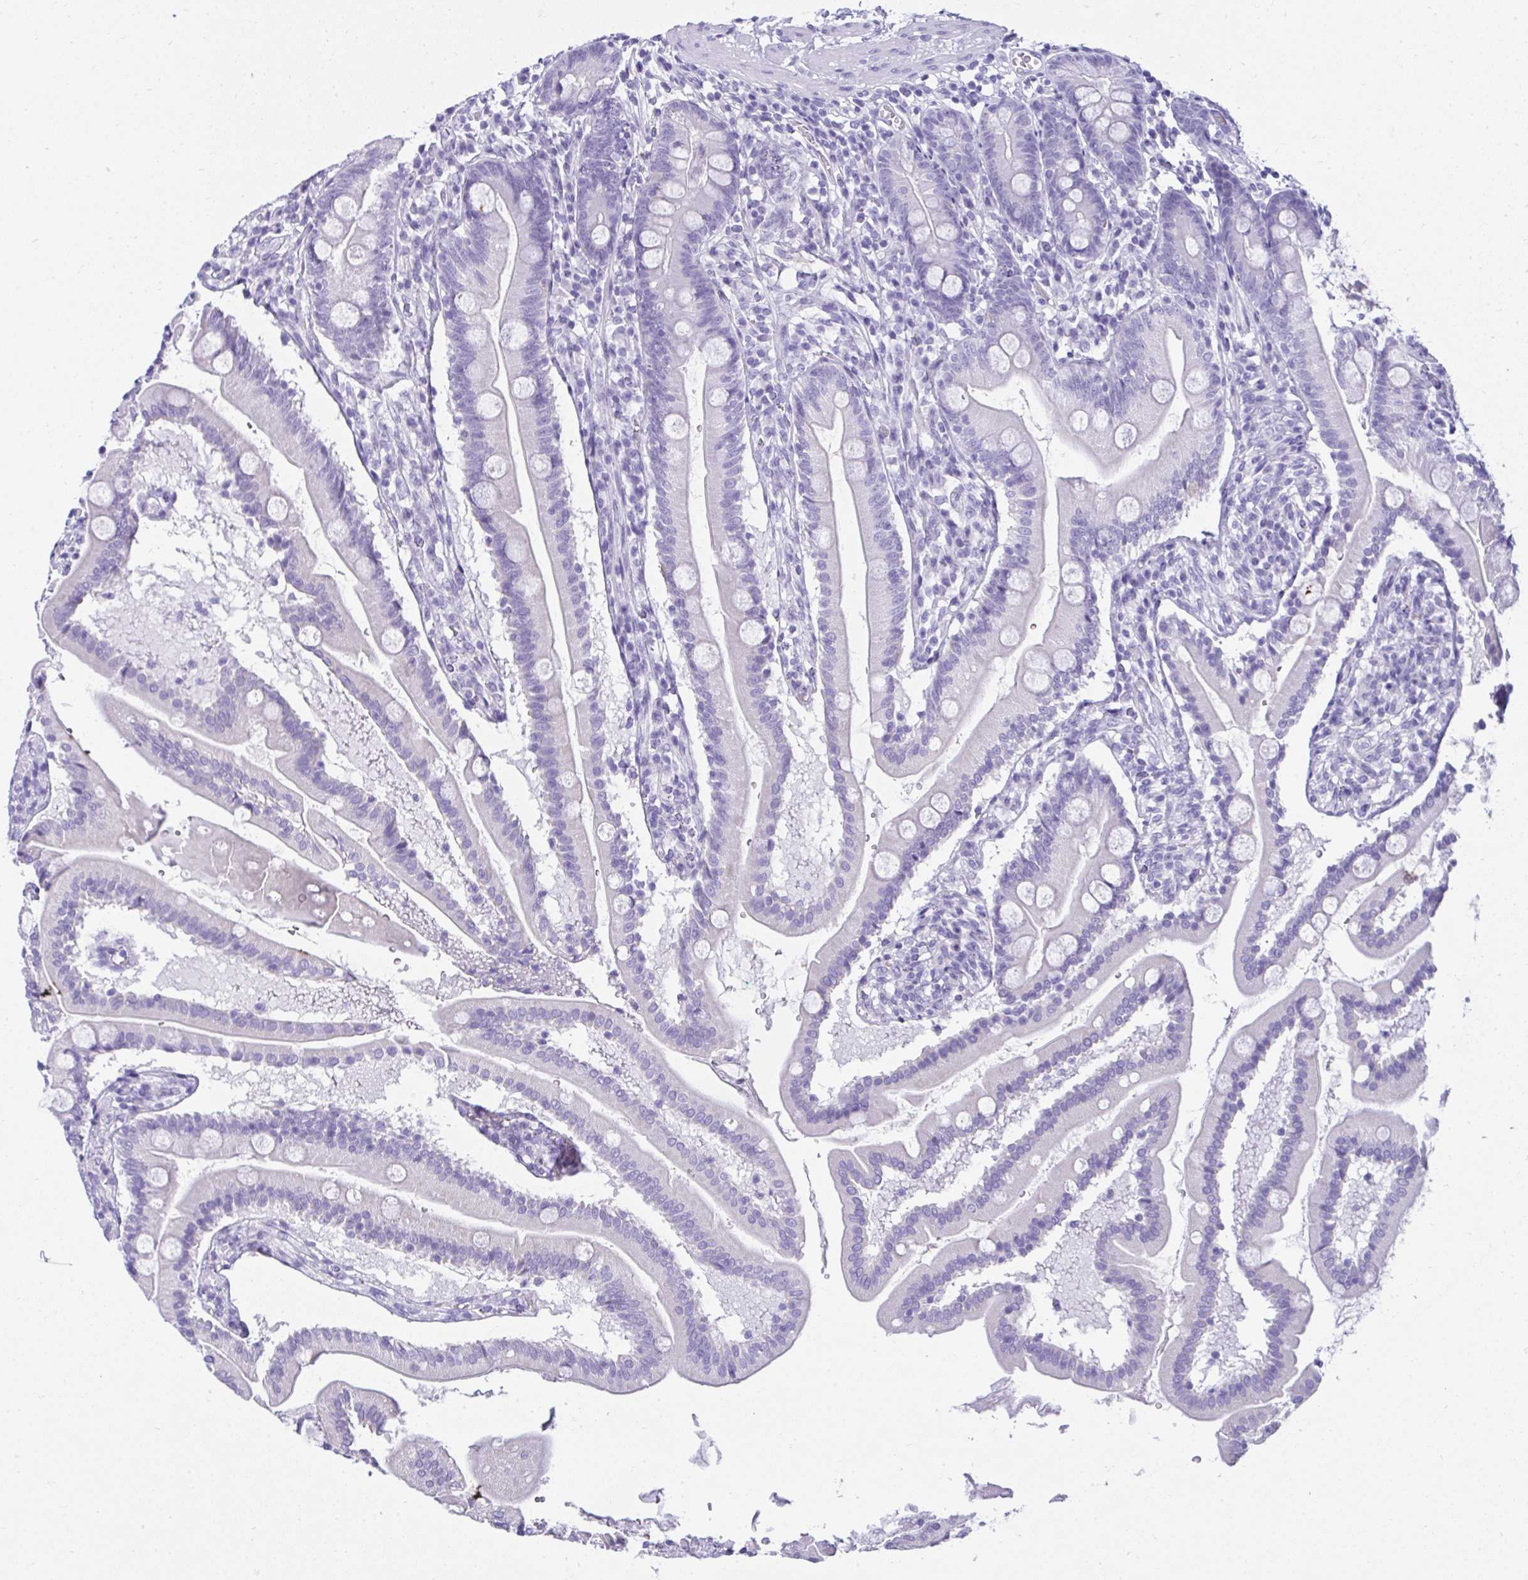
{"staining": {"intensity": "negative", "quantity": "none", "location": "none"}, "tissue": "duodenum", "cell_type": "Glandular cells", "image_type": "normal", "snomed": [{"axis": "morphology", "description": "Normal tissue, NOS"}, {"axis": "topography", "description": "Duodenum"}], "caption": "Immunohistochemistry micrograph of unremarkable human duodenum stained for a protein (brown), which exhibits no positivity in glandular cells. The staining is performed using DAB brown chromogen with nuclei counter-stained in using hematoxylin.", "gene": "RNF183", "patient": {"sex": "female", "age": 67}}